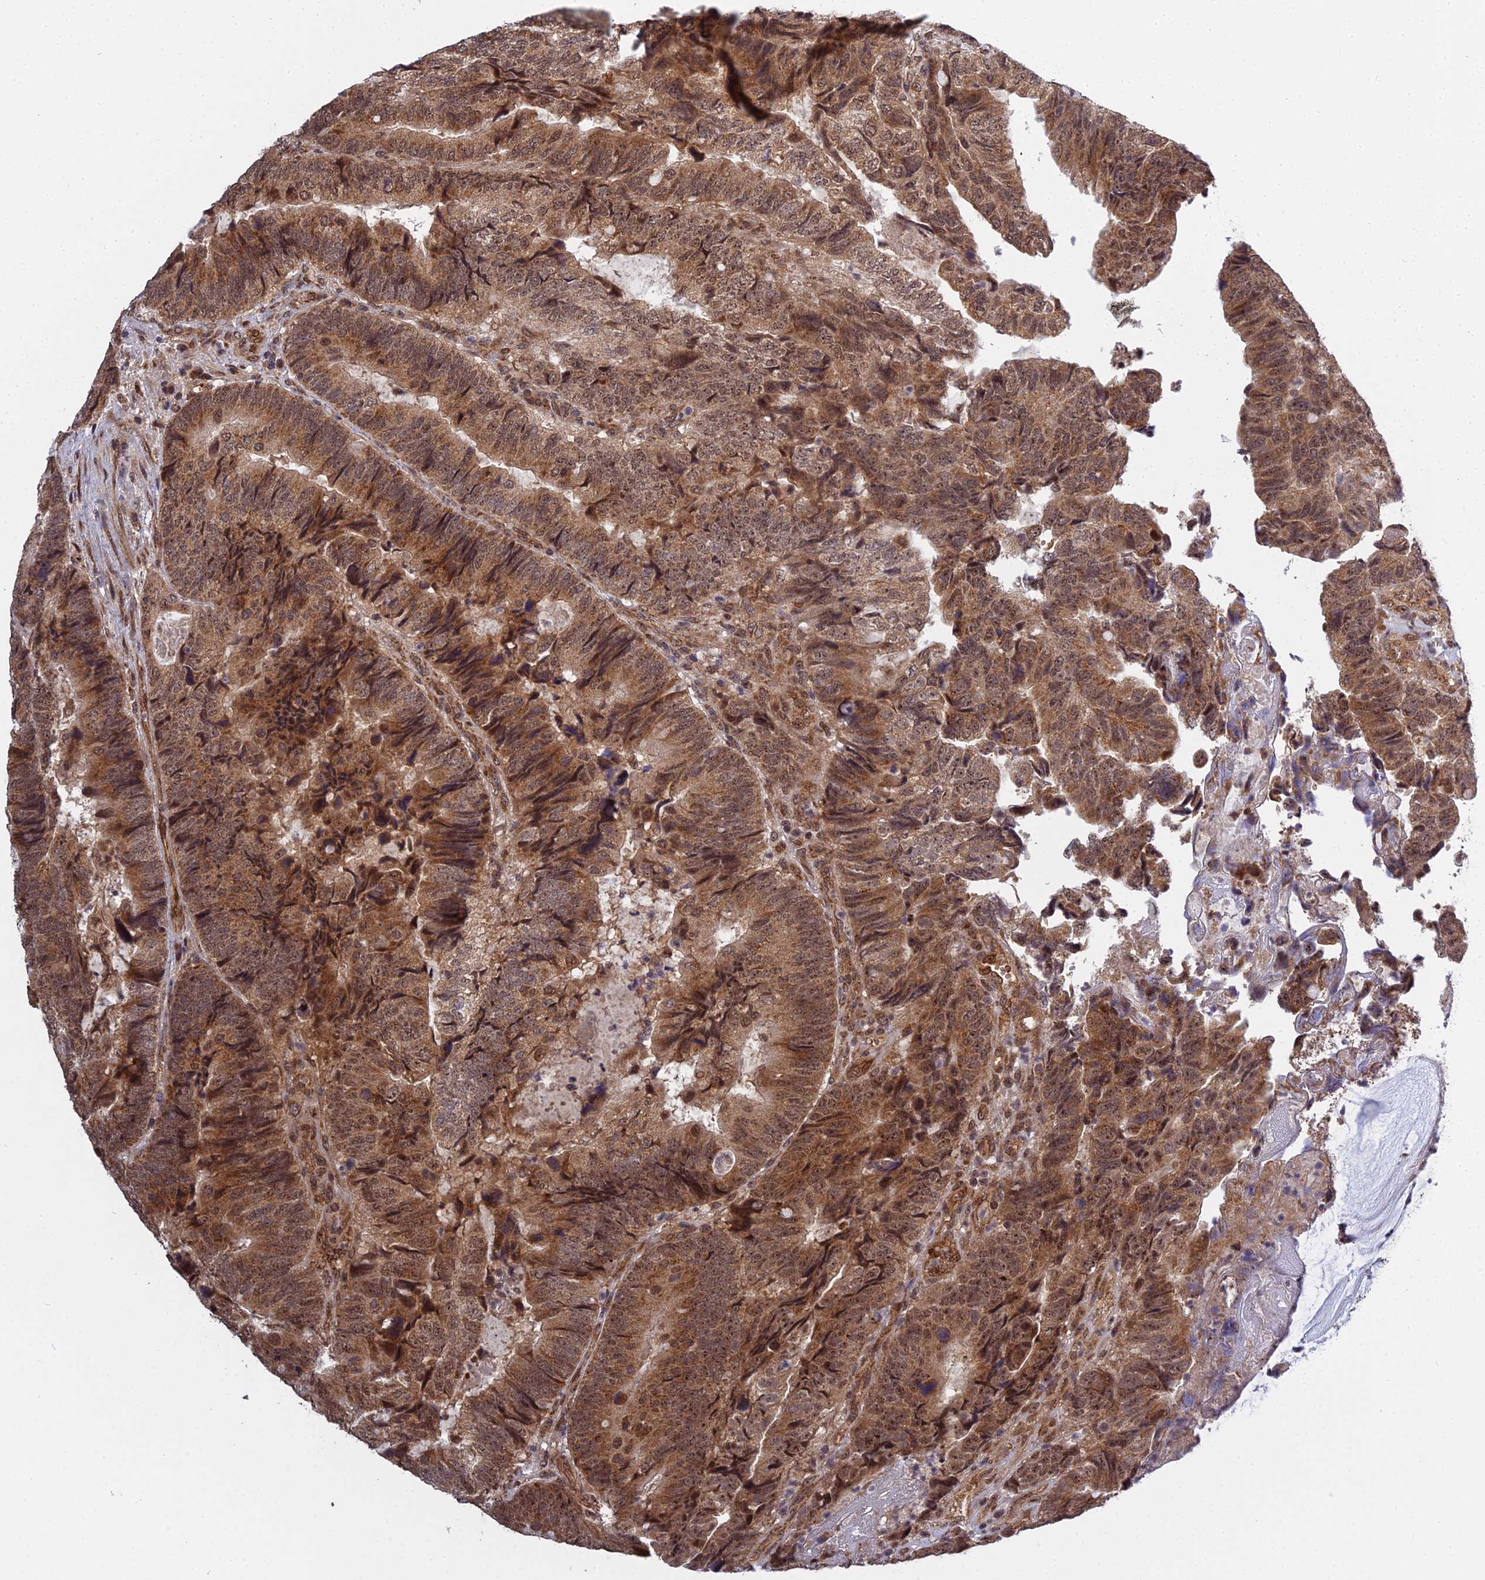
{"staining": {"intensity": "moderate", "quantity": ">75%", "location": "cytoplasmic/membranous,nuclear"}, "tissue": "colorectal cancer", "cell_type": "Tumor cells", "image_type": "cancer", "snomed": [{"axis": "morphology", "description": "Adenocarcinoma, NOS"}, {"axis": "topography", "description": "Colon"}], "caption": "Immunohistochemical staining of adenocarcinoma (colorectal) shows medium levels of moderate cytoplasmic/membranous and nuclear positivity in approximately >75% of tumor cells. The protein of interest is stained brown, and the nuclei are stained in blue (DAB IHC with brightfield microscopy, high magnification).", "gene": "MEOX1", "patient": {"sex": "female", "age": 67}}